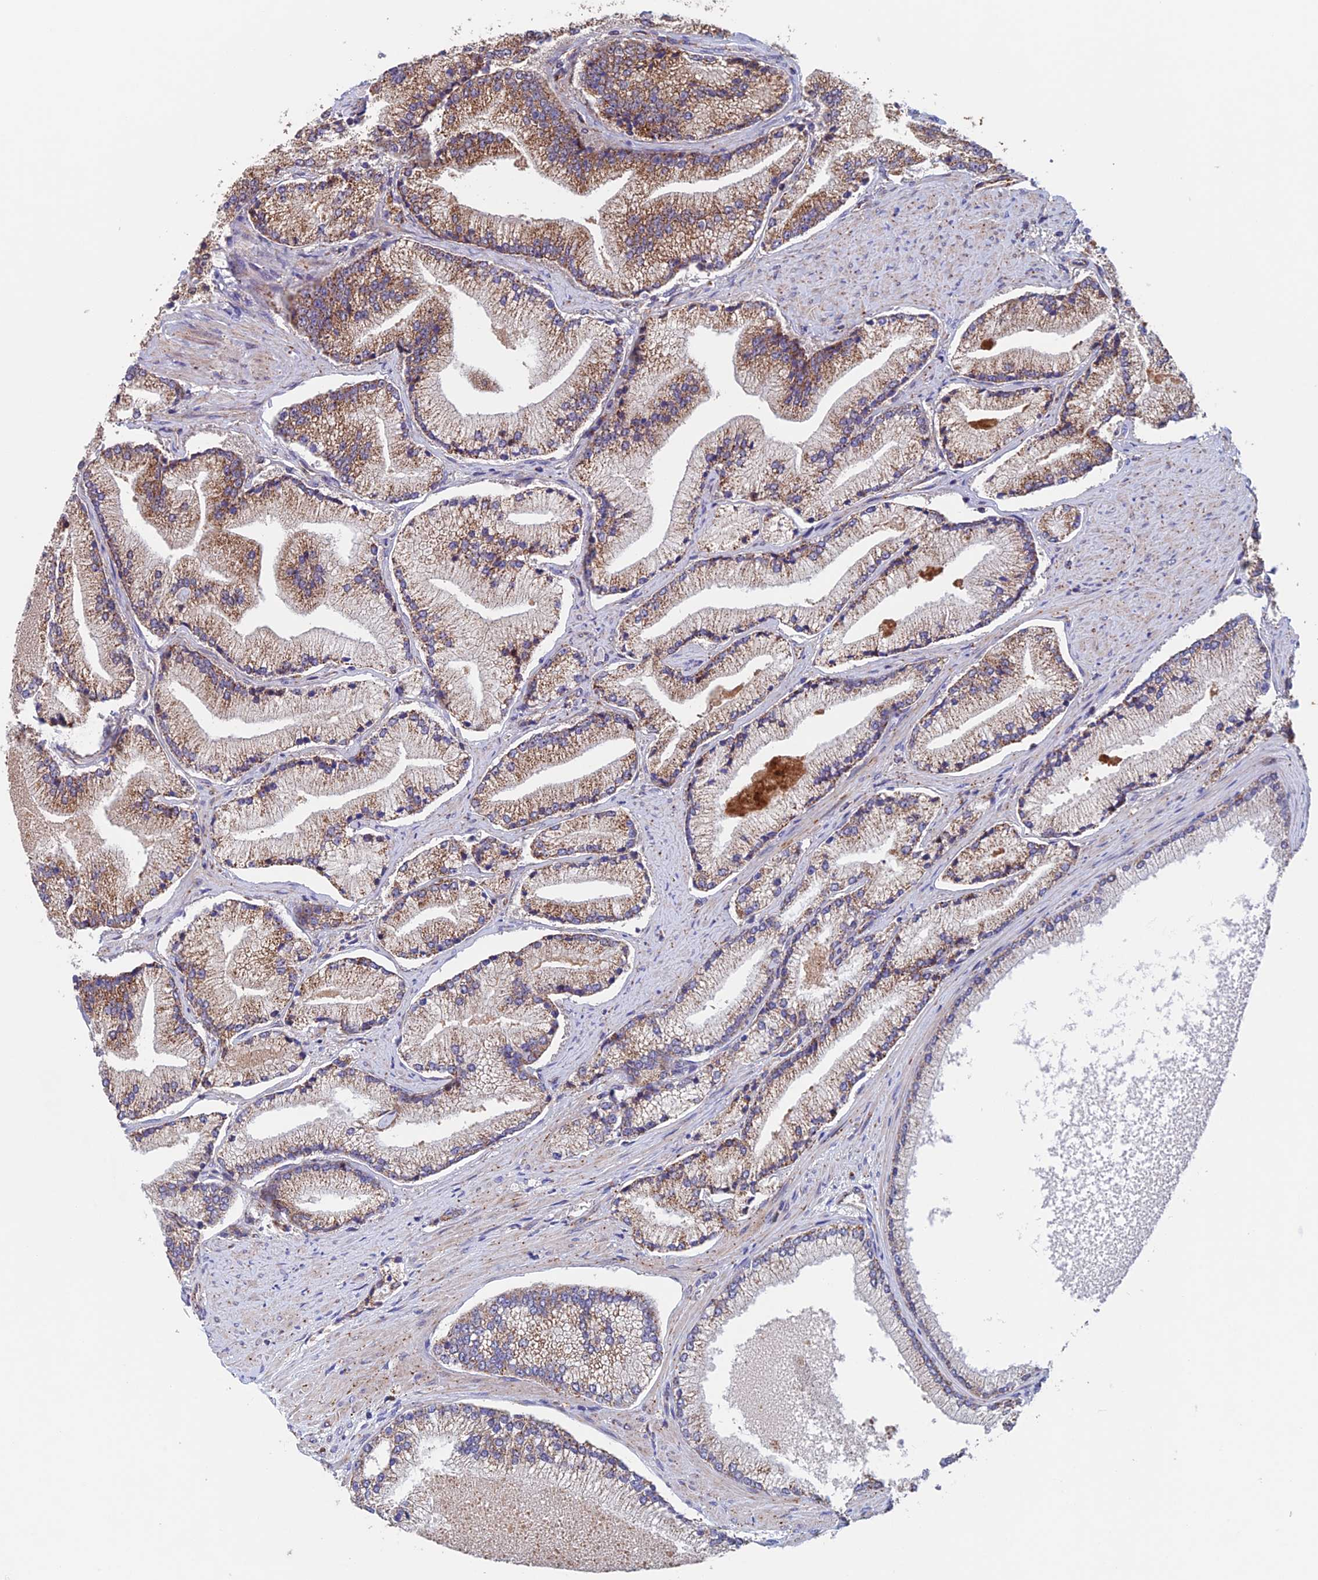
{"staining": {"intensity": "moderate", "quantity": "25%-75%", "location": "cytoplasmic/membranous"}, "tissue": "prostate cancer", "cell_type": "Tumor cells", "image_type": "cancer", "snomed": [{"axis": "morphology", "description": "Adenocarcinoma, High grade"}, {"axis": "topography", "description": "Prostate"}], "caption": "Brown immunohistochemical staining in adenocarcinoma (high-grade) (prostate) exhibits moderate cytoplasmic/membranous positivity in about 25%-75% of tumor cells.", "gene": "MRPL1", "patient": {"sex": "male", "age": 67}}